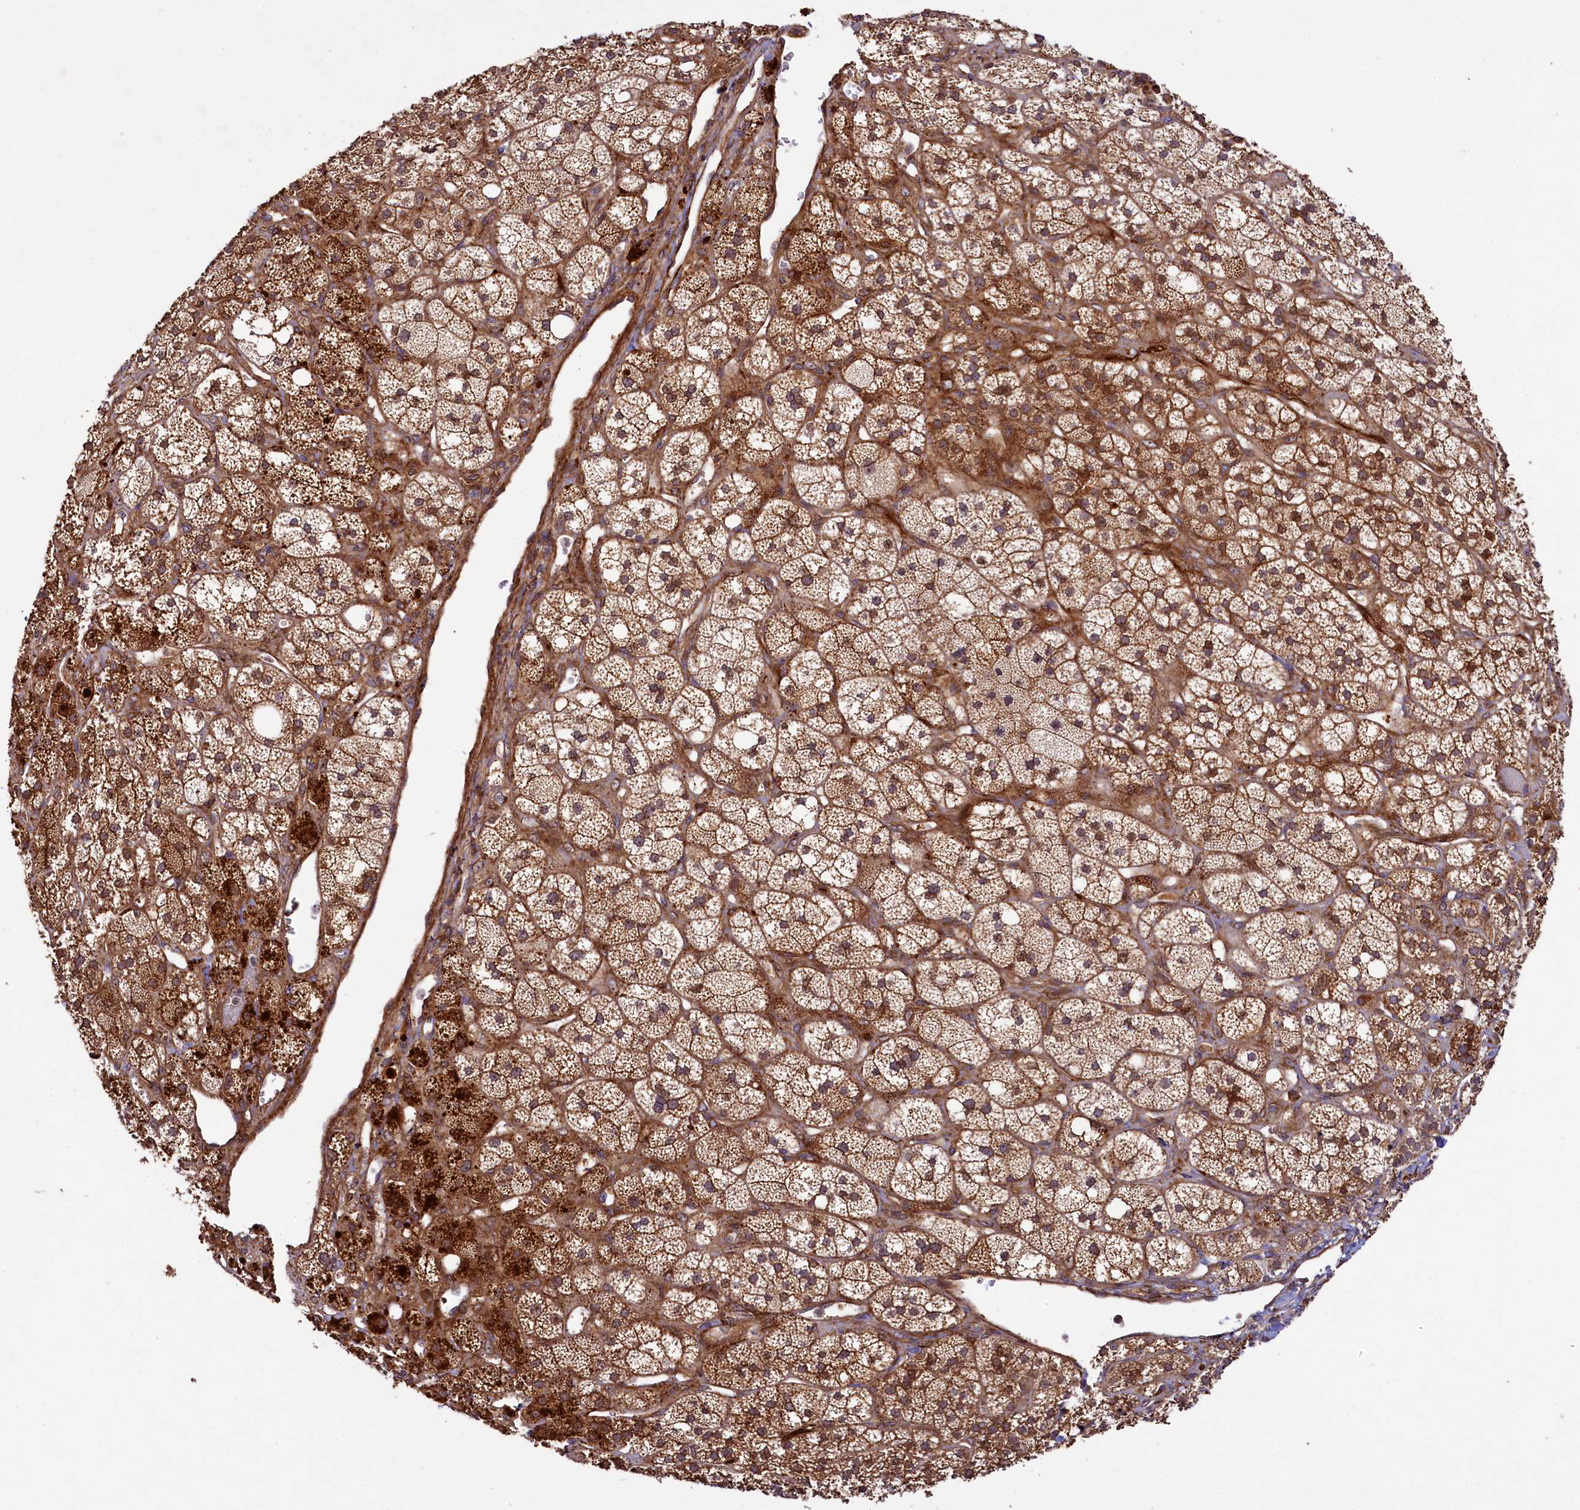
{"staining": {"intensity": "strong", "quantity": ">75%", "location": "cytoplasmic/membranous"}, "tissue": "adrenal gland", "cell_type": "Glandular cells", "image_type": "normal", "snomed": [{"axis": "morphology", "description": "Normal tissue, NOS"}, {"axis": "topography", "description": "Adrenal gland"}], "caption": "High-magnification brightfield microscopy of benign adrenal gland stained with DAB (brown) and counterstained with hematoxylin (blue). glandular cells exhibit strong cytoplasmic/membranous staining is seen in about>75% of cells.", "gene": "CCDC102A", "patient": {"sex": "male", "age": 61}}